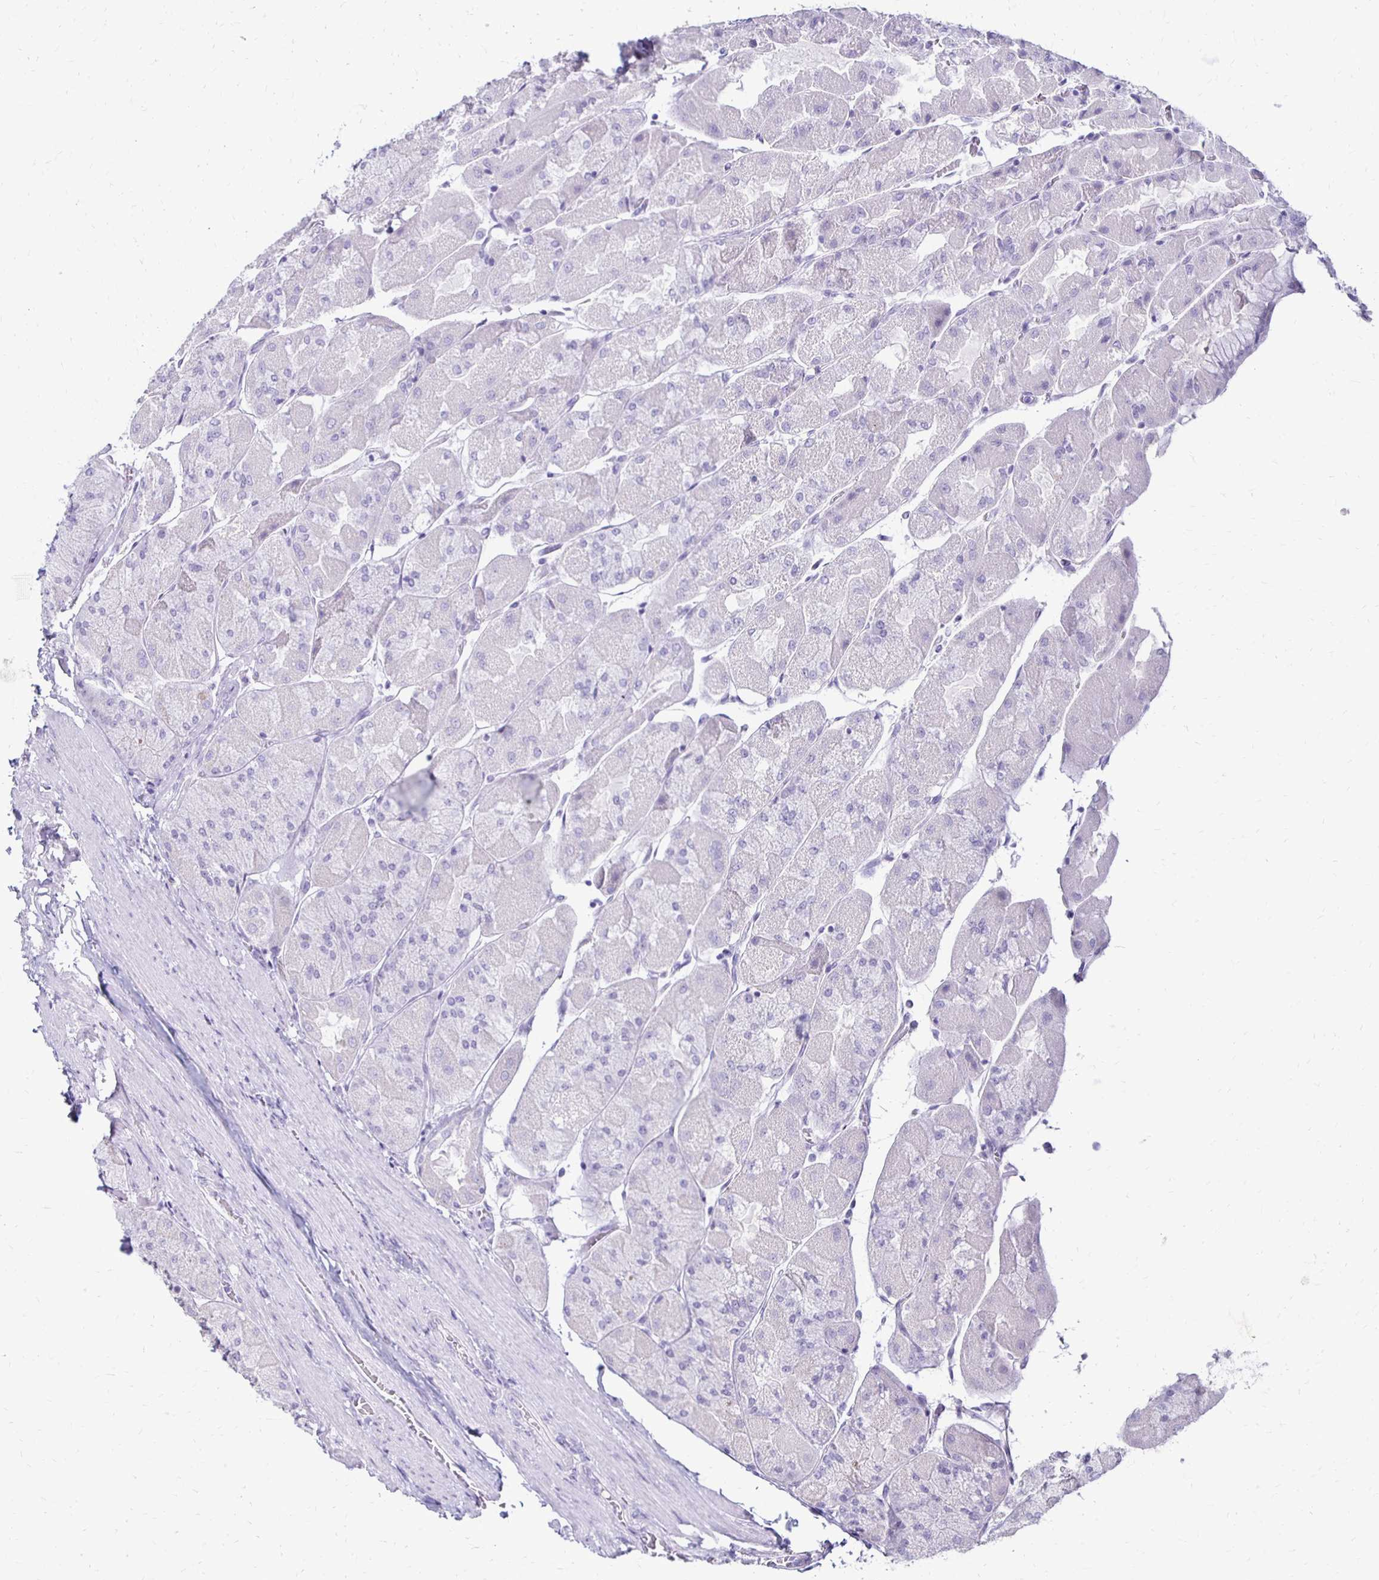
{"staining": {"intensity": "negative", "quantity": "none", "location": "none"}, "tissue": "stomach", "cell_type": "Glandular cells", "image_type": "normal", "snomed": [{"axis": "morphology", "description": "Normal tissue, NOS"}, {"axis": "topography", "description": "Stomach"}], "caption": "The IHC micrograph has no significant positivity in glandular cells of stomach.", "gene": "RYR1", "patient": {"sex": "female", "age": 61}}